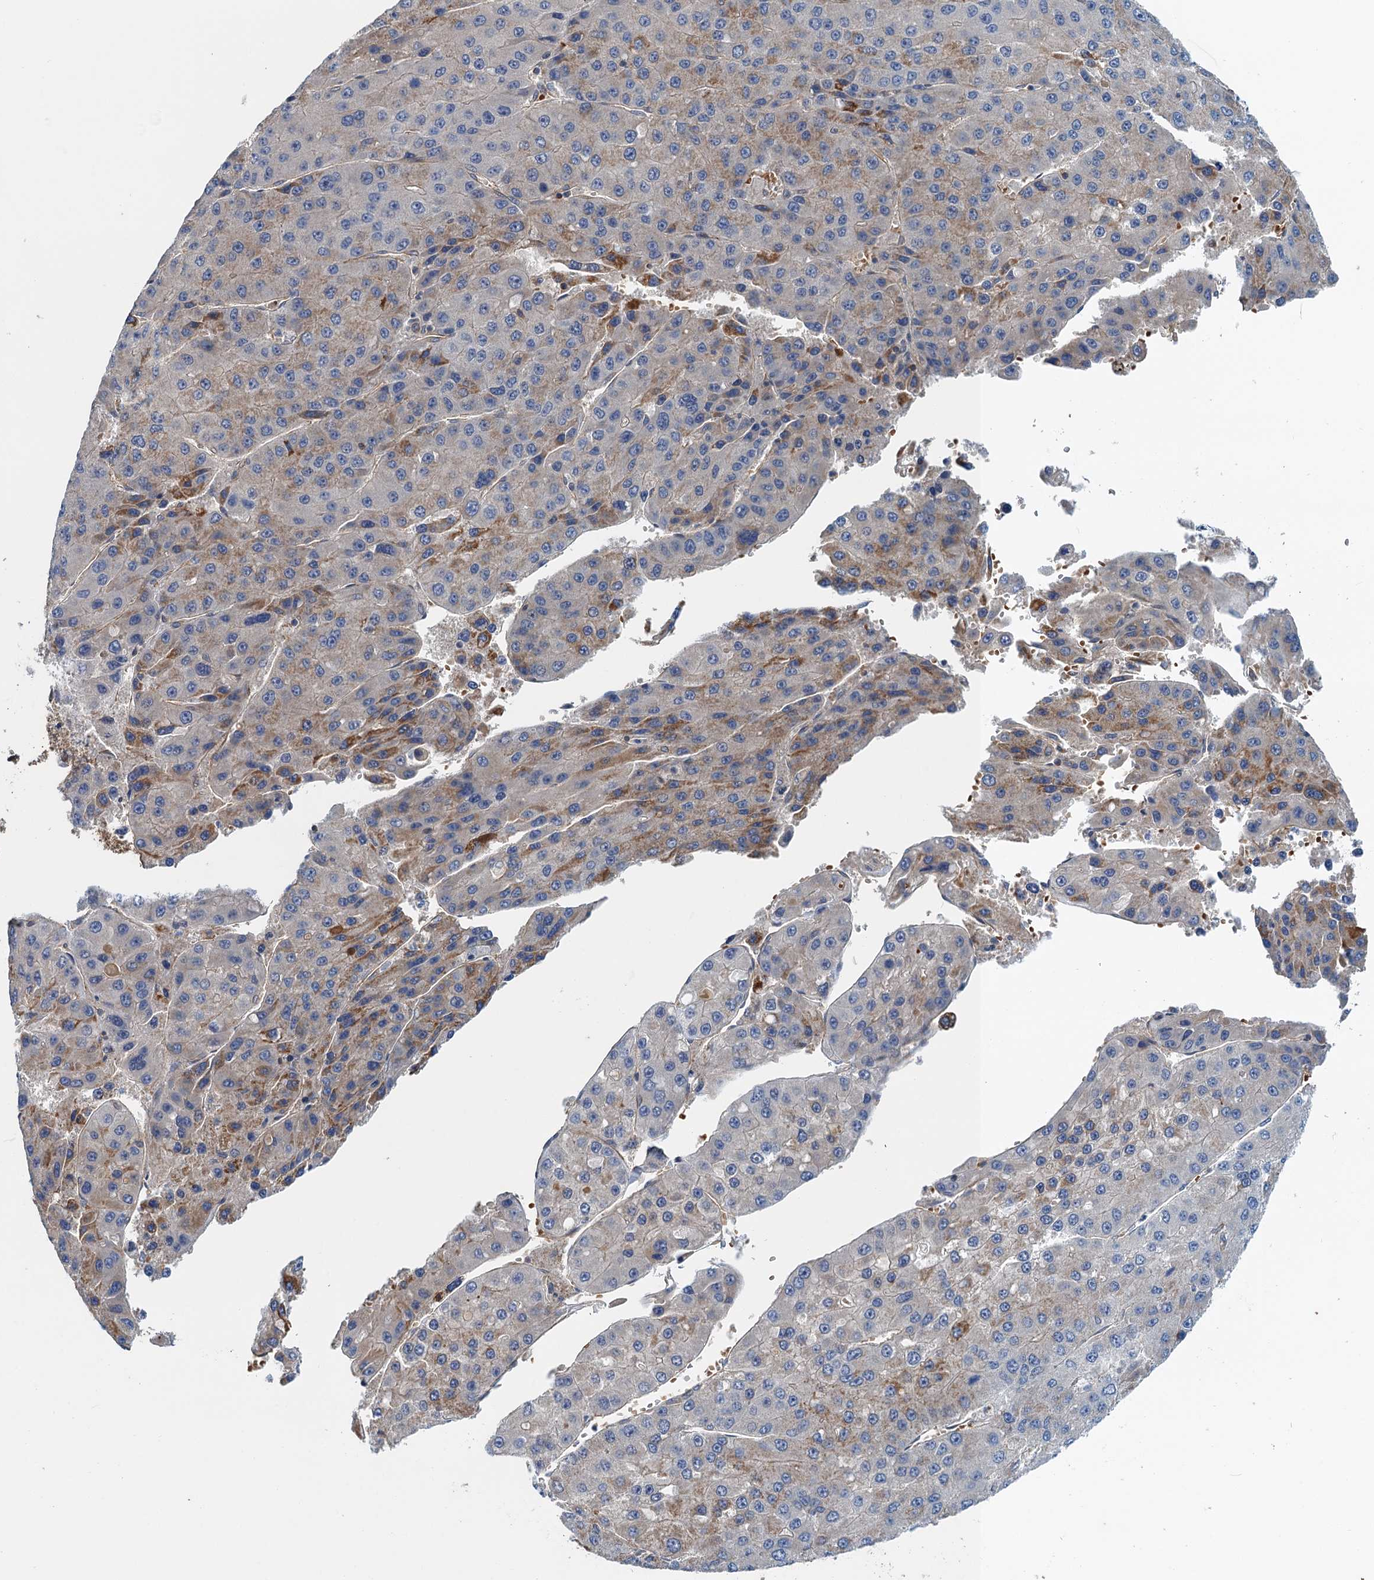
{"staining": {"intensity": "moderate", "quantity": "<25%", "location": "cytoplasmic/membranous"}, "tissue": "liver cancer", "cell_type": "Tumor cells", "image_type": "cancer", "snomed": [{"axis": "morphology", "description": "Carcinoma, Hepatocellular, NOS"}, {"axis": "topography", "description": "Liver"}], "caption": "Immunohistochemistry (IHC) image of human liver cancer stained for a protein (brown), which exhibits low levels of moderate cytoplasmic/membranous positivity in about <25% of tumor cells.", "gene": "ROGDI", "patient": {"sex": "female", "age": 73}}